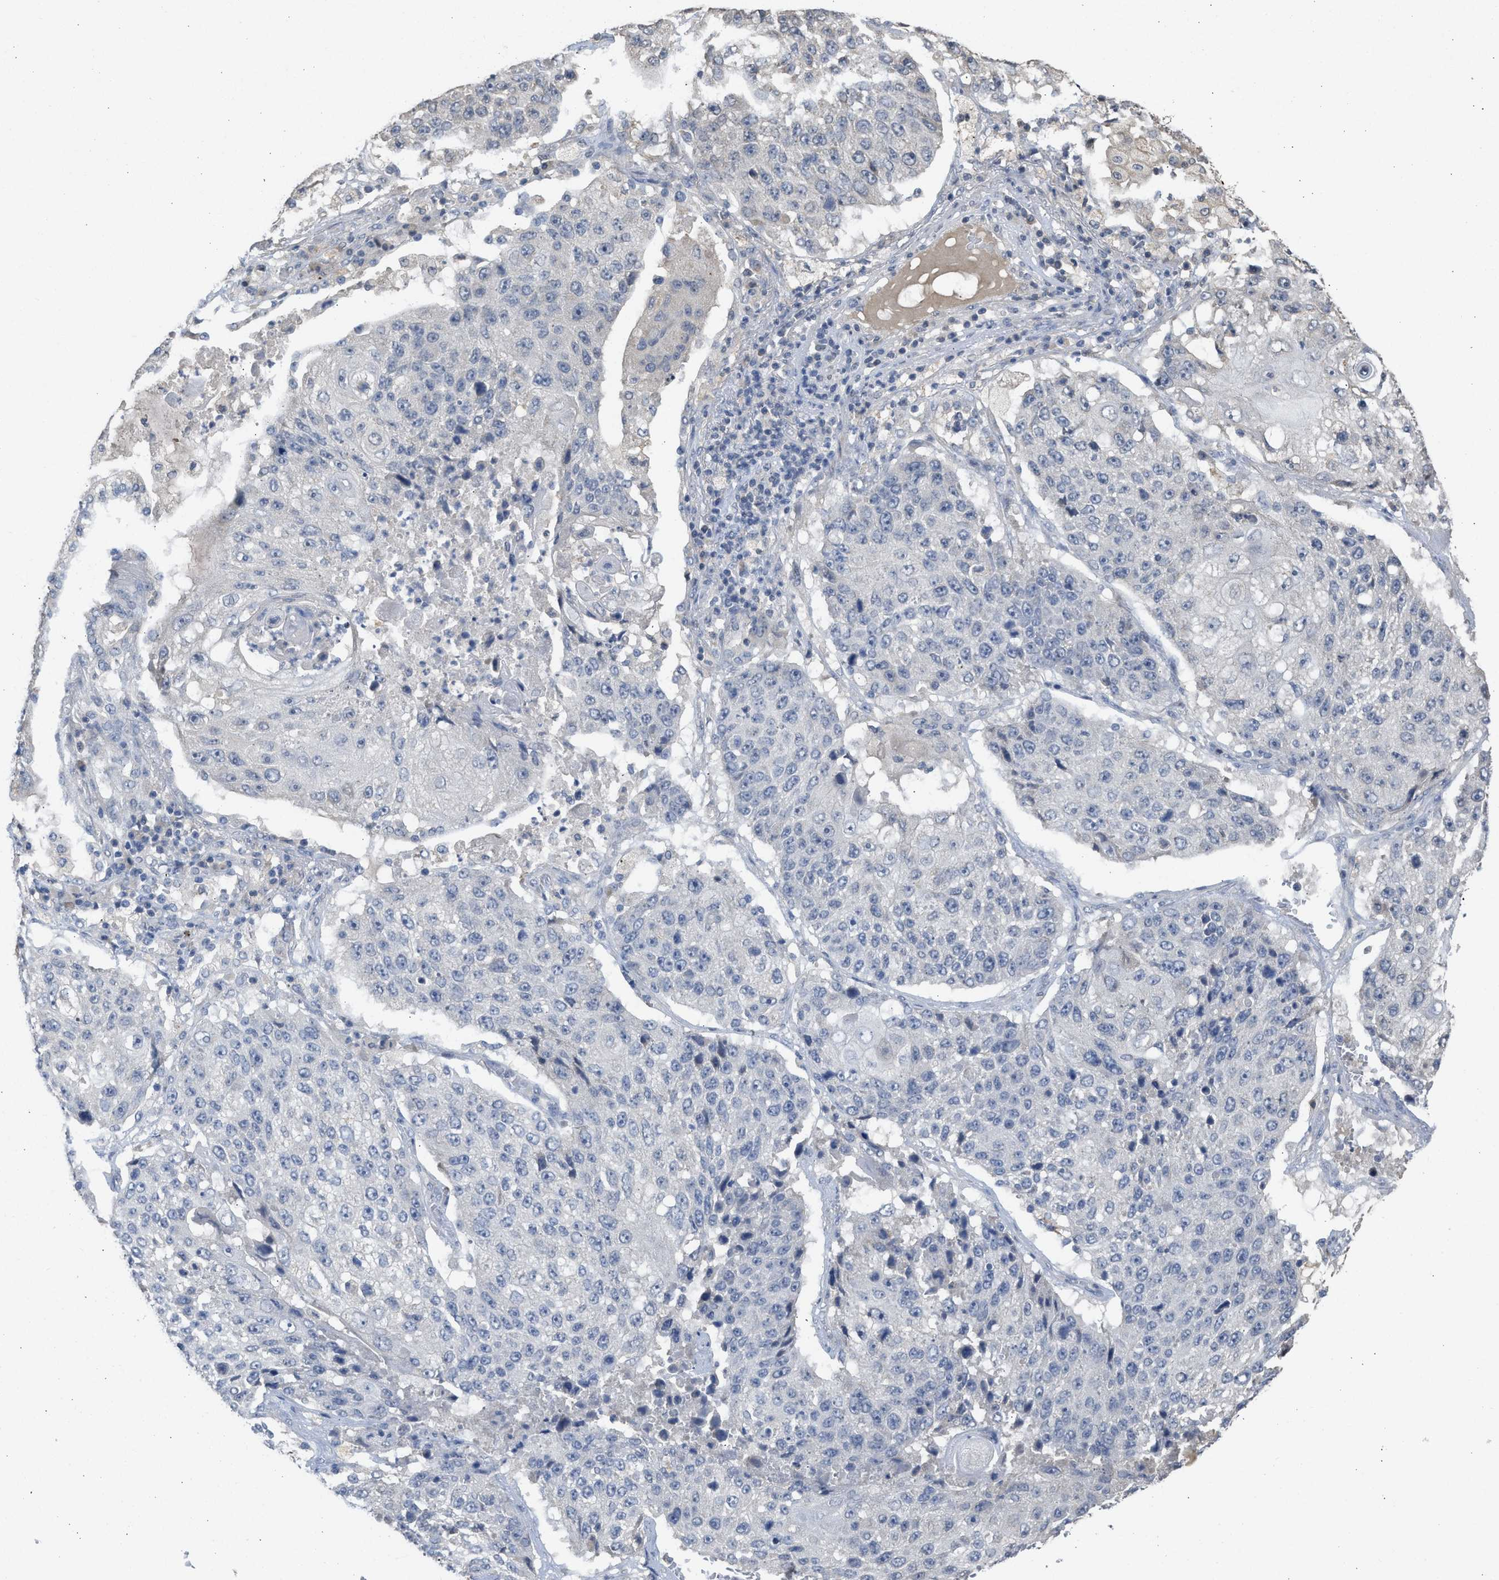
{"staining": {"intensity": "negative", "quantity": "none", "location": "none"}, "tissue": "lung cancer", "cell_type": "Tumor cells", "image_type": "cancer", "snomed": [{"axis": "morphology", "description": "Squamous cell carcinoma, NOS"}, {"axis": "topography", "description": "Lung"}], "caption": "Immunohistochemistry of lung cancer (squamous cell carcinoma) shows no expression in tumor cells. (DAB IHC, high magnification).", "gene": "SULT2A1", "patient": {"sex": "male", "age": 61}}